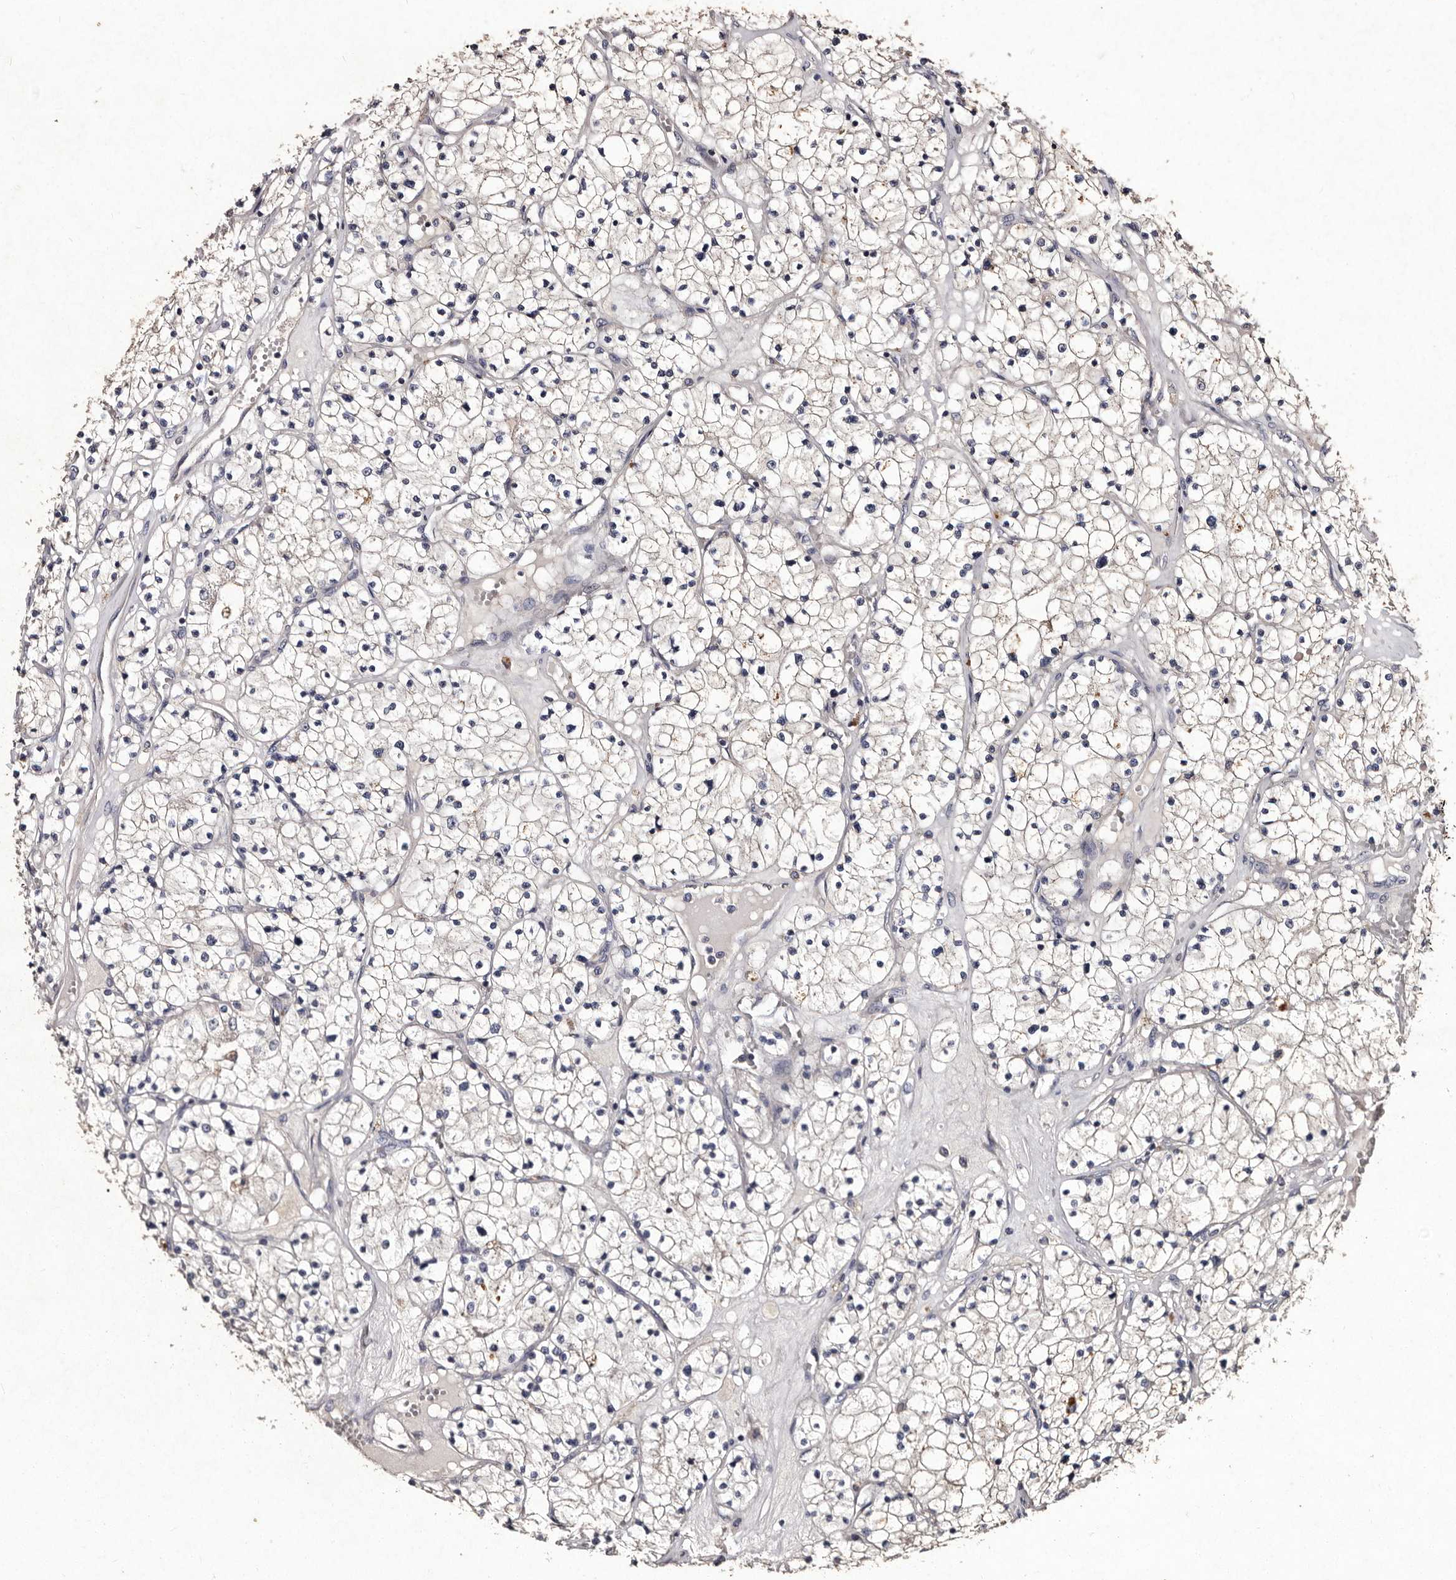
{"staining": {"intensity": "negative", "quantity": "none", "location": "none"}, "tissue": "renal cancer", "cell_type": "Tumor cells", "image_type": "cancer", "snomed": [{"axis": "morphology", "description": "Normal tissue, NOS"}, {"axis": "morphology", "description": "Adenocarcinoma, NOS"}, {"axis": "topography", "description": "Kidney"}], "caption": "Tumor cells are negative for brown protein staining in renal cancer (adenocarcinoma).", "gene": "TFB1M", "patient": {"sex": "male", "age": 68}}